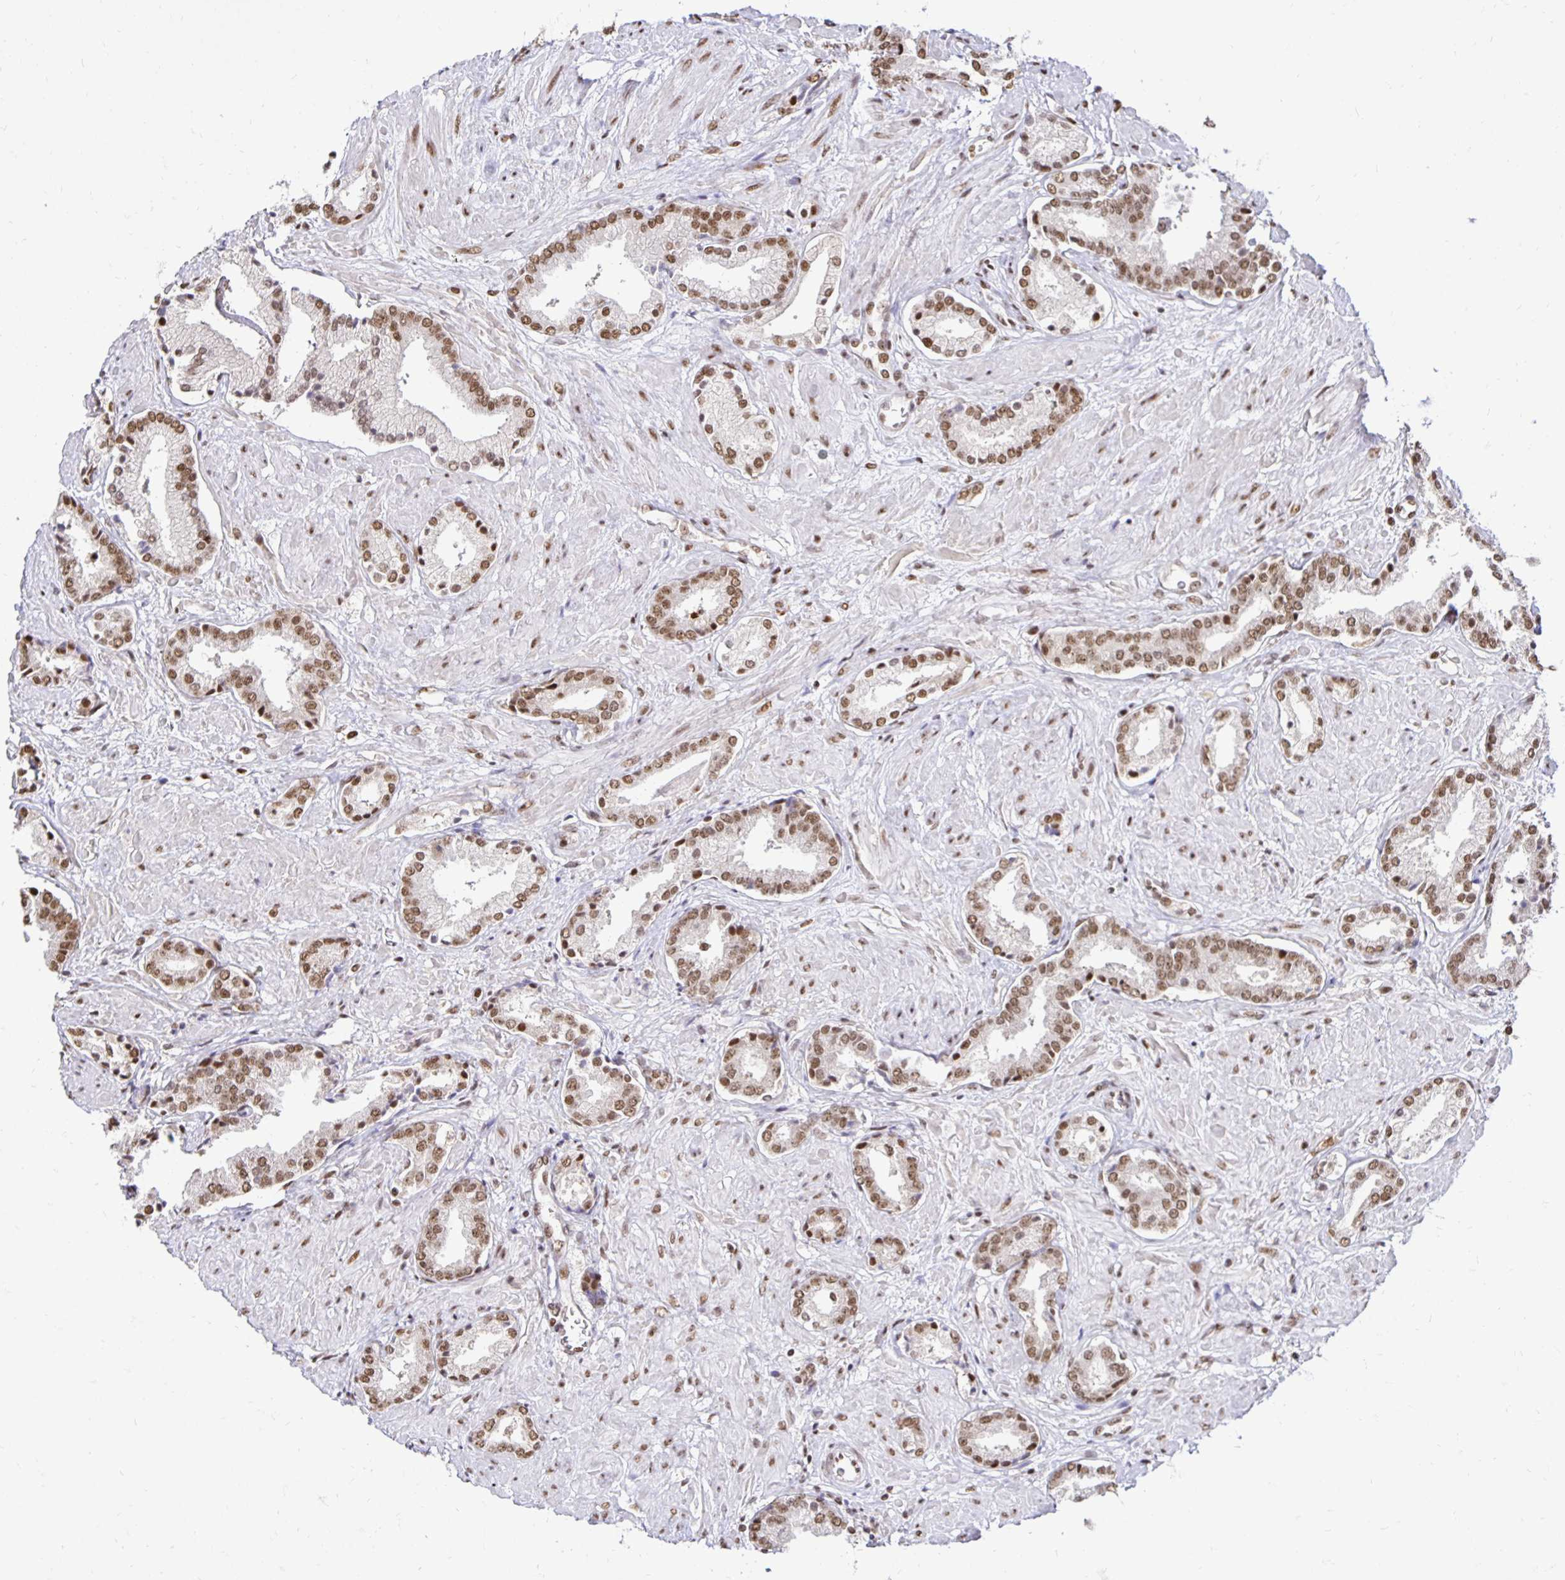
{"staining": {"intensity": "moderate", "quantity": ">75%", "location": "nuclear"}, "tissue": "prostate cancer", "cell_type": "Tumor cells", "image_type": "cancer", "snomed": [{"axis": "morphology", "description": "Adenocarcinoma, High grade"}, {"axis": "topography", "description": "Prostate"}], "caption": "Protein staining shows moderate nuclear staining in about >75% of tumor cells in prostate cancer. The staining is performed using DAB (3,3'-diaminobenzidine) brown chromogen to label protein expression. The nuclei are counter-stained blue using hematoxylin.", "gene": "ZNF579", "patient": {"sex": "male", "age": 56}}